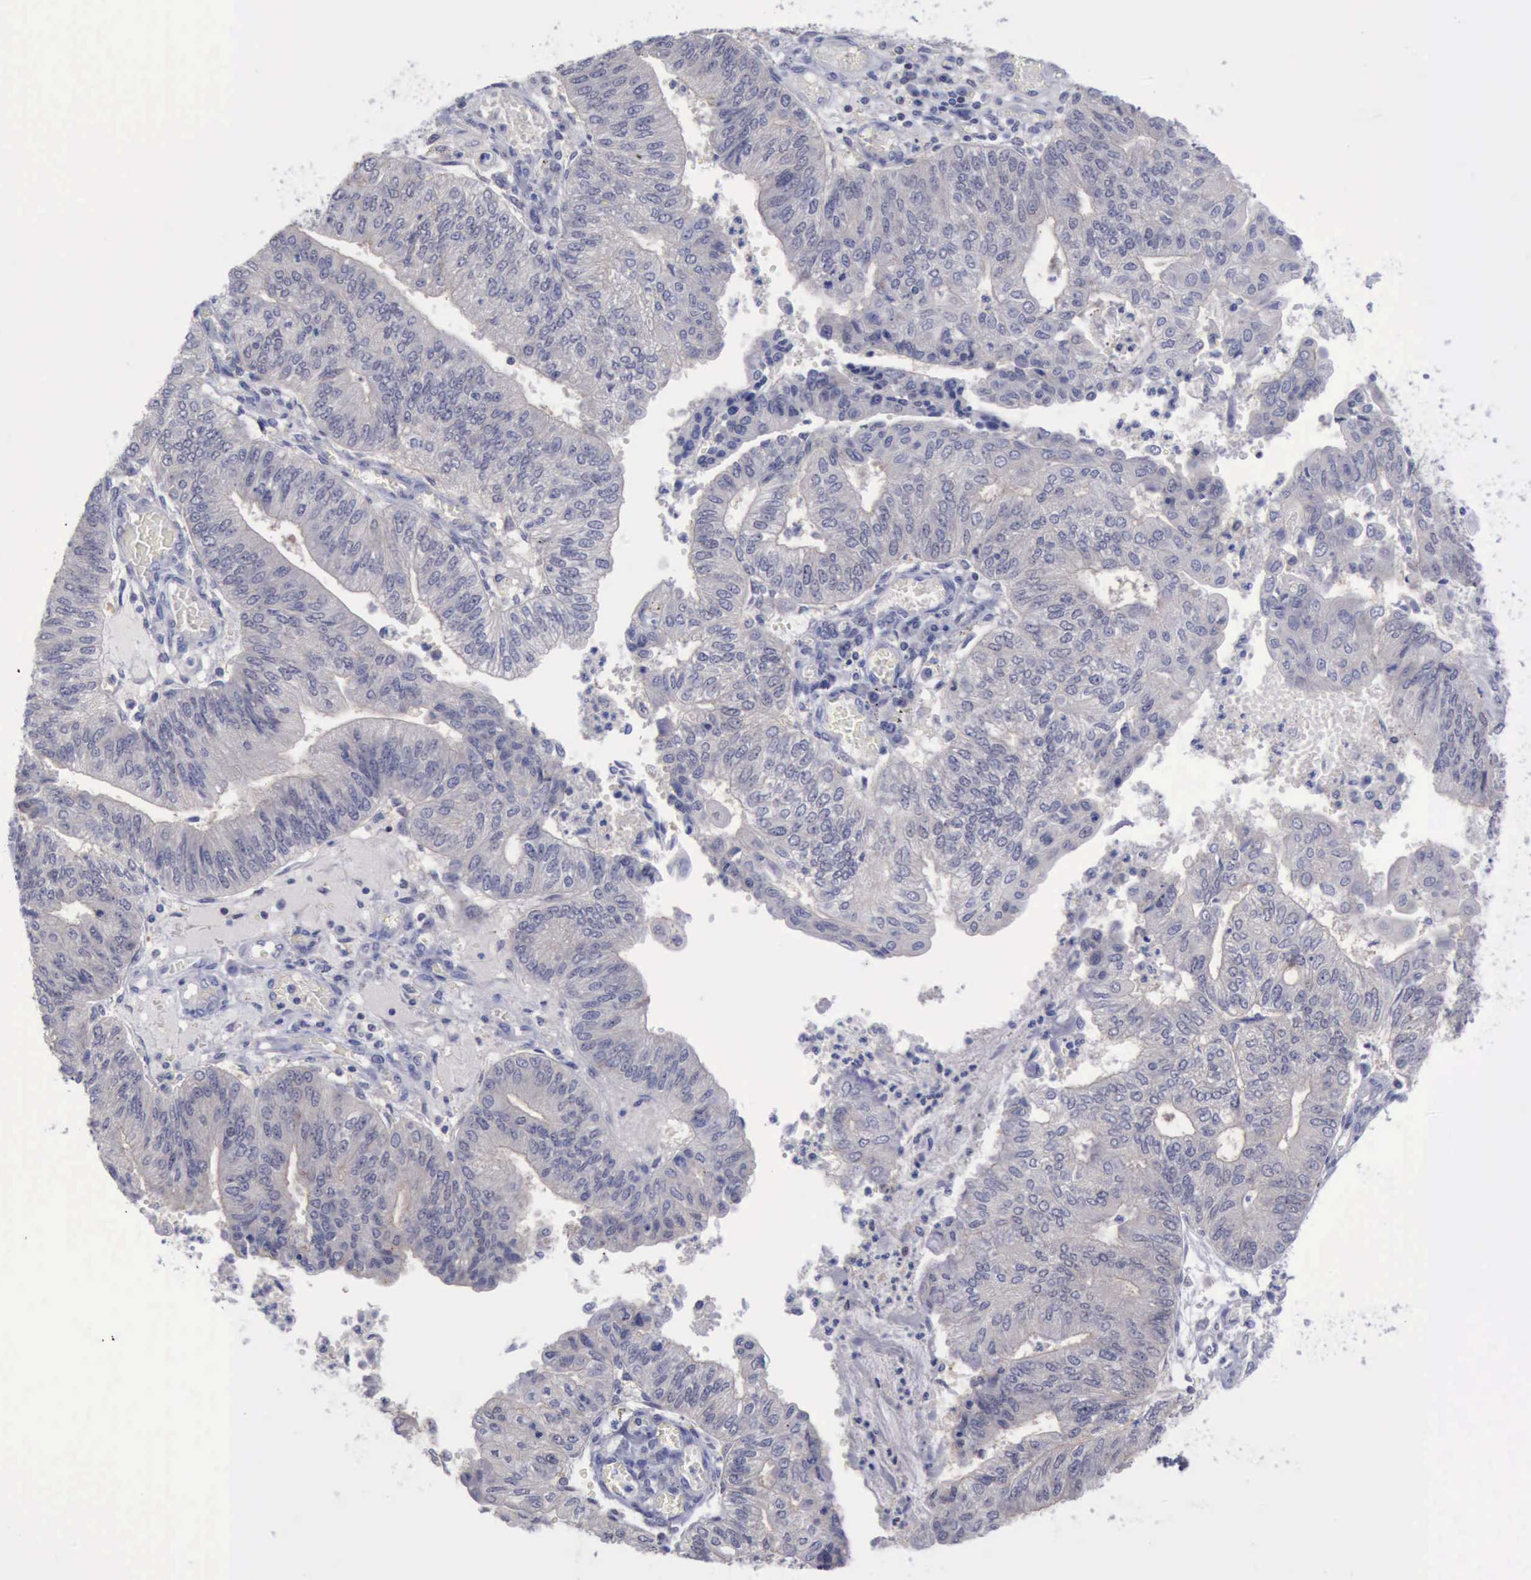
{"staining": {"intensity": "negative", "quantity": "none", "location": "none"}, "tissue": "endometrial cancer", "cell_type": "Tumor cells", "image_type": "cancer", "snomed": [{"axis": "morphology", "description": "Adenocarcinoma, NOS"}, {"axis": "topography", "description": "Endometrium"}], "caption": "A micrograph of endometrial cancer (adenocarcinoma) stained for a protein demonstrates no brown staining in tumor cells. (DAB immunohistochemistry (IHC), high magnification).", "gene": "SATB2", "patient": {"sex": "female", "age": 59}}